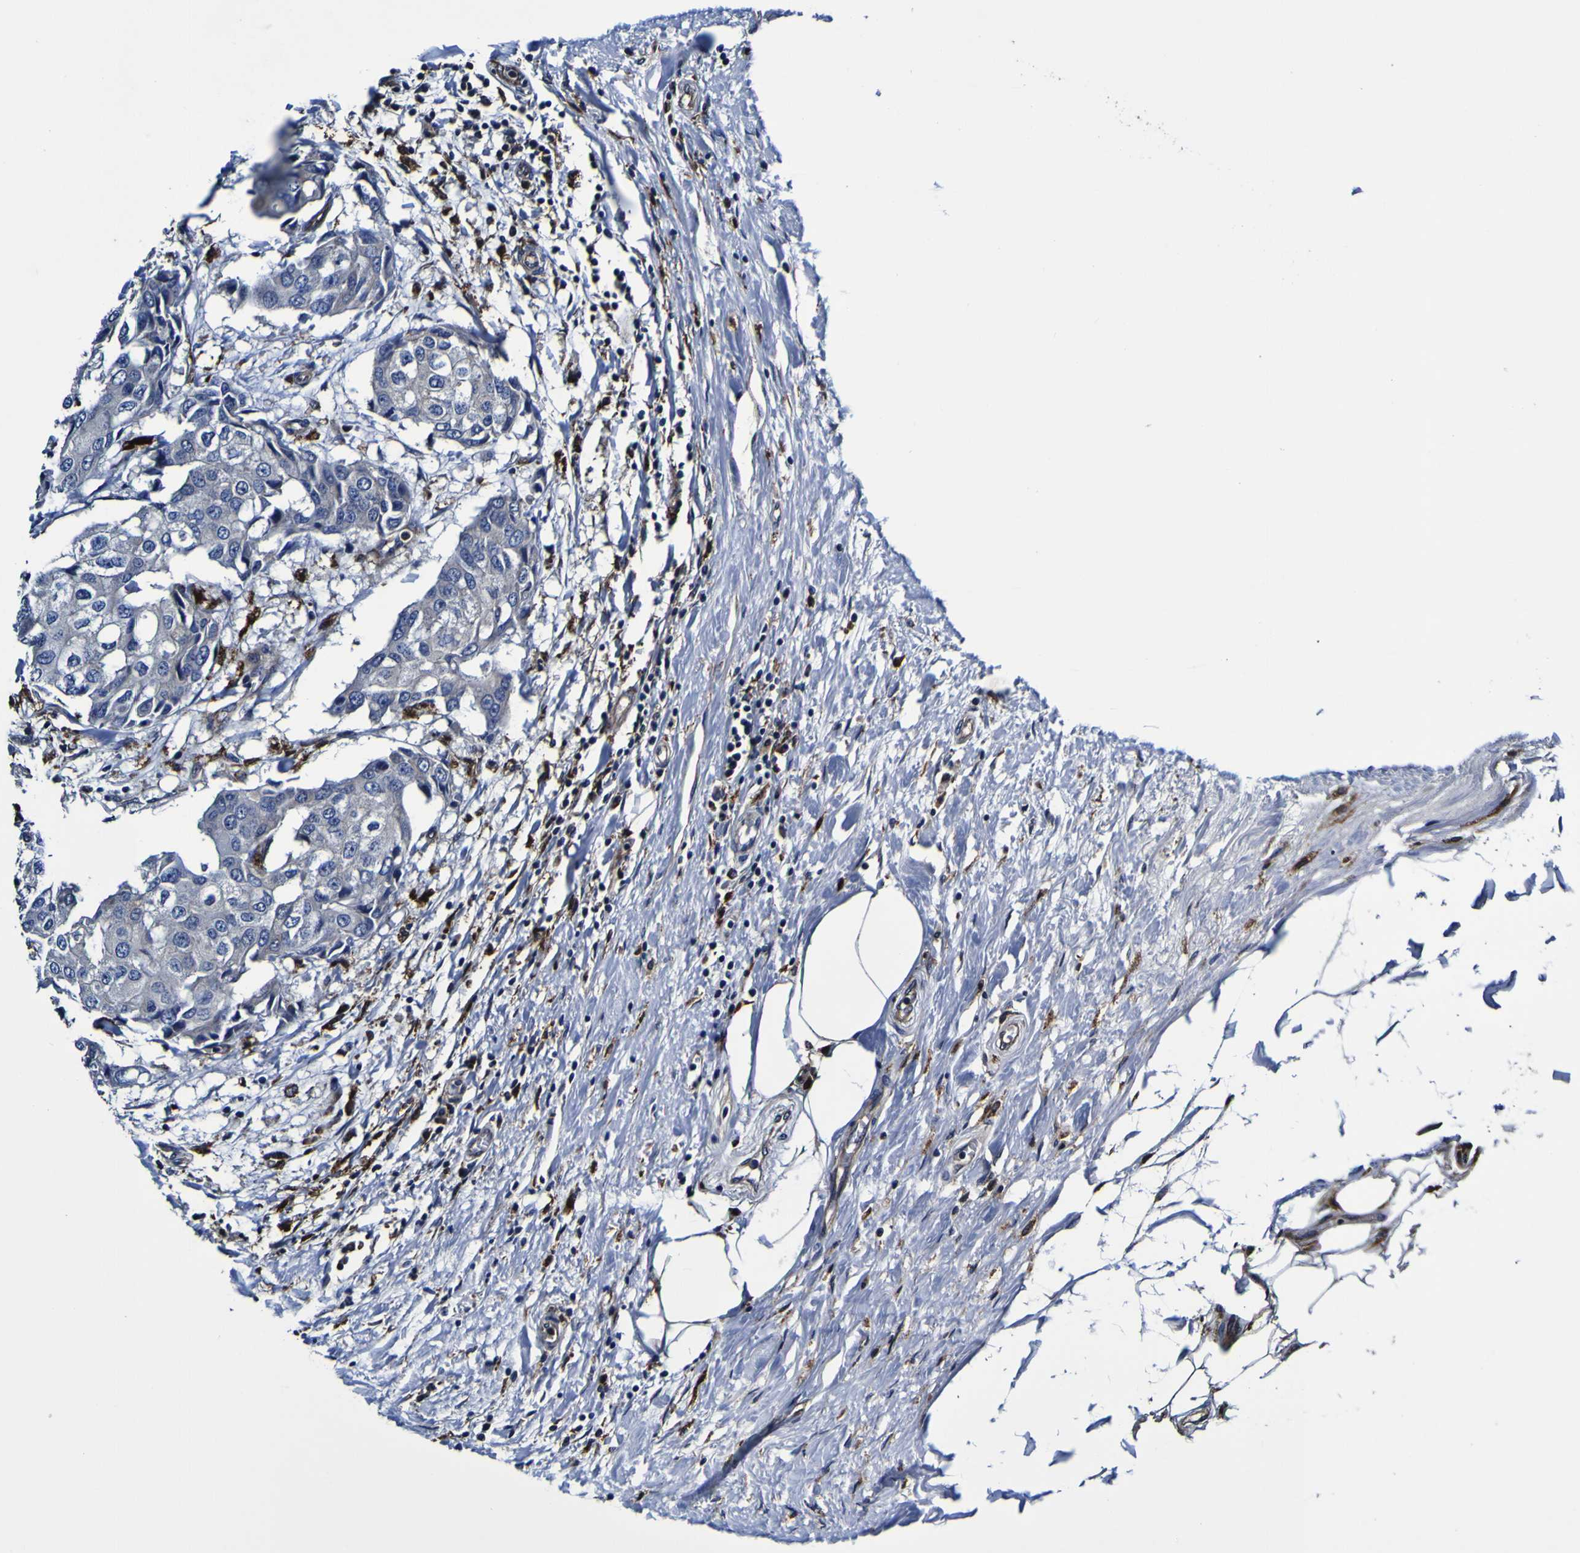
{"staining": {"intensity": "negative", "quantity": "none", "location": "none"}, "tissue": "breast cancer", "cell_type": "Tumor cells", "image_type": "cancer", "snomed": [{"axis": "morphology", "description": "Duct carcinoma"}, {"axis": "topography", "description": "Breast"}], "caption": "Immunohistochemistry histopathology image of human breast cancer stained for a protein (brown), which reveals no staining in tumor cells. (DAB IHC visualized using brightfield microscopy, high magnification).", "gene": "GPX1", "patient": {"sex": "female", "age": 27}}